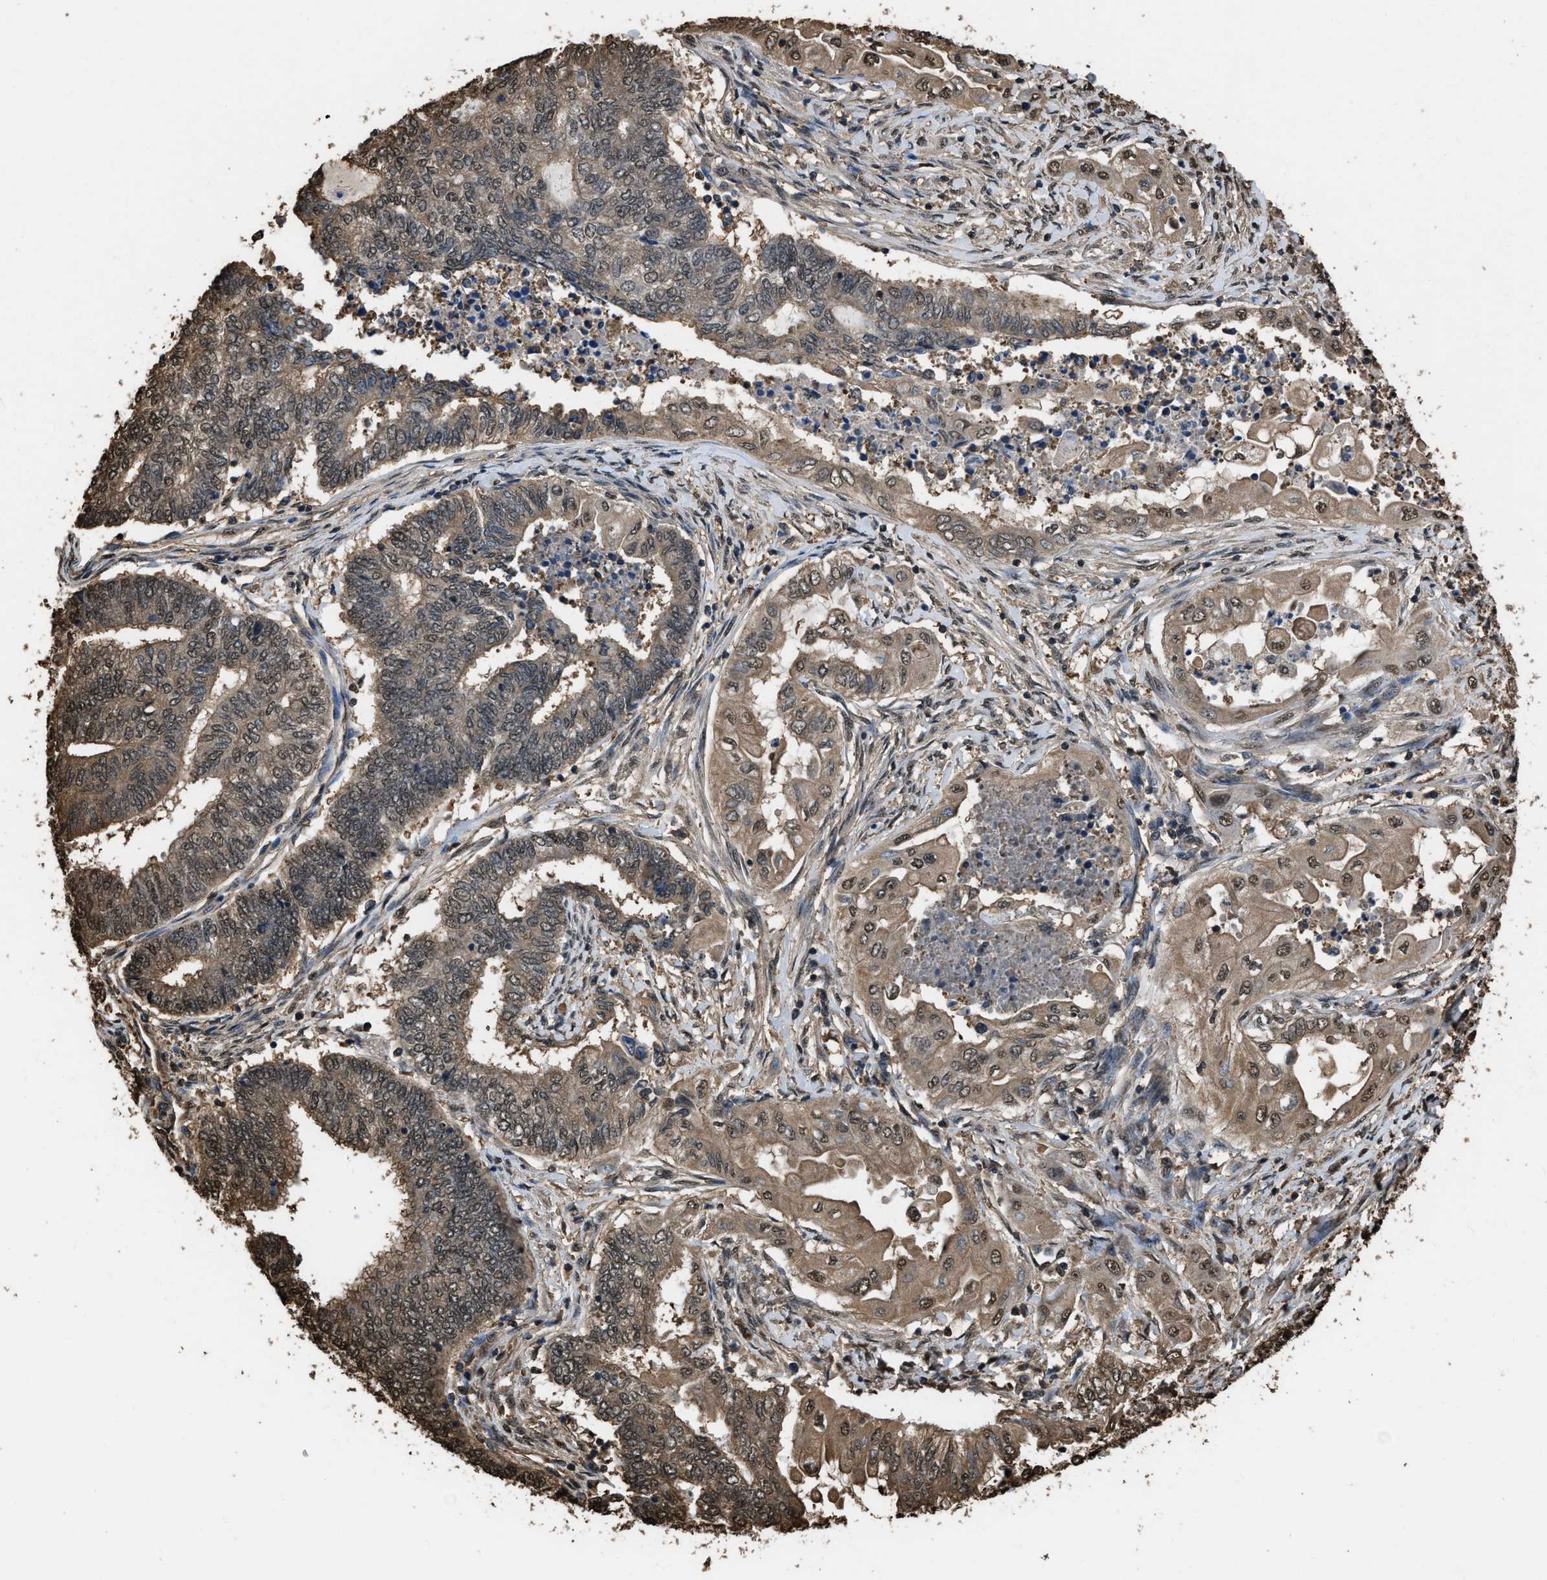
{"staining": {"intensity": "moderate", "quantity": "25%-75%", "location": "cytoplasmic/membranous,nuclear"}, "tissue": "endometrial cancer", "cell_type": "Tumor cells", "image_type": "cancer", "snomed": [{"axis": "morphology", "description": "Adenocarcinoma, NOS"}, {"axis": "topography", "description": "Uterus"}, {"axis": "topography", "description": "Endometrium"}], "caption": "Immunohistochemical staining of human endometrial cancer (adenocarcinoma) demonstrates medium levels of moderate cytoplasmic/membranous and nuclear expression in approximately 25%-75% of tumor cells.", "gene": "FNTA", "patient": {"sex": "female", "age": 70}}